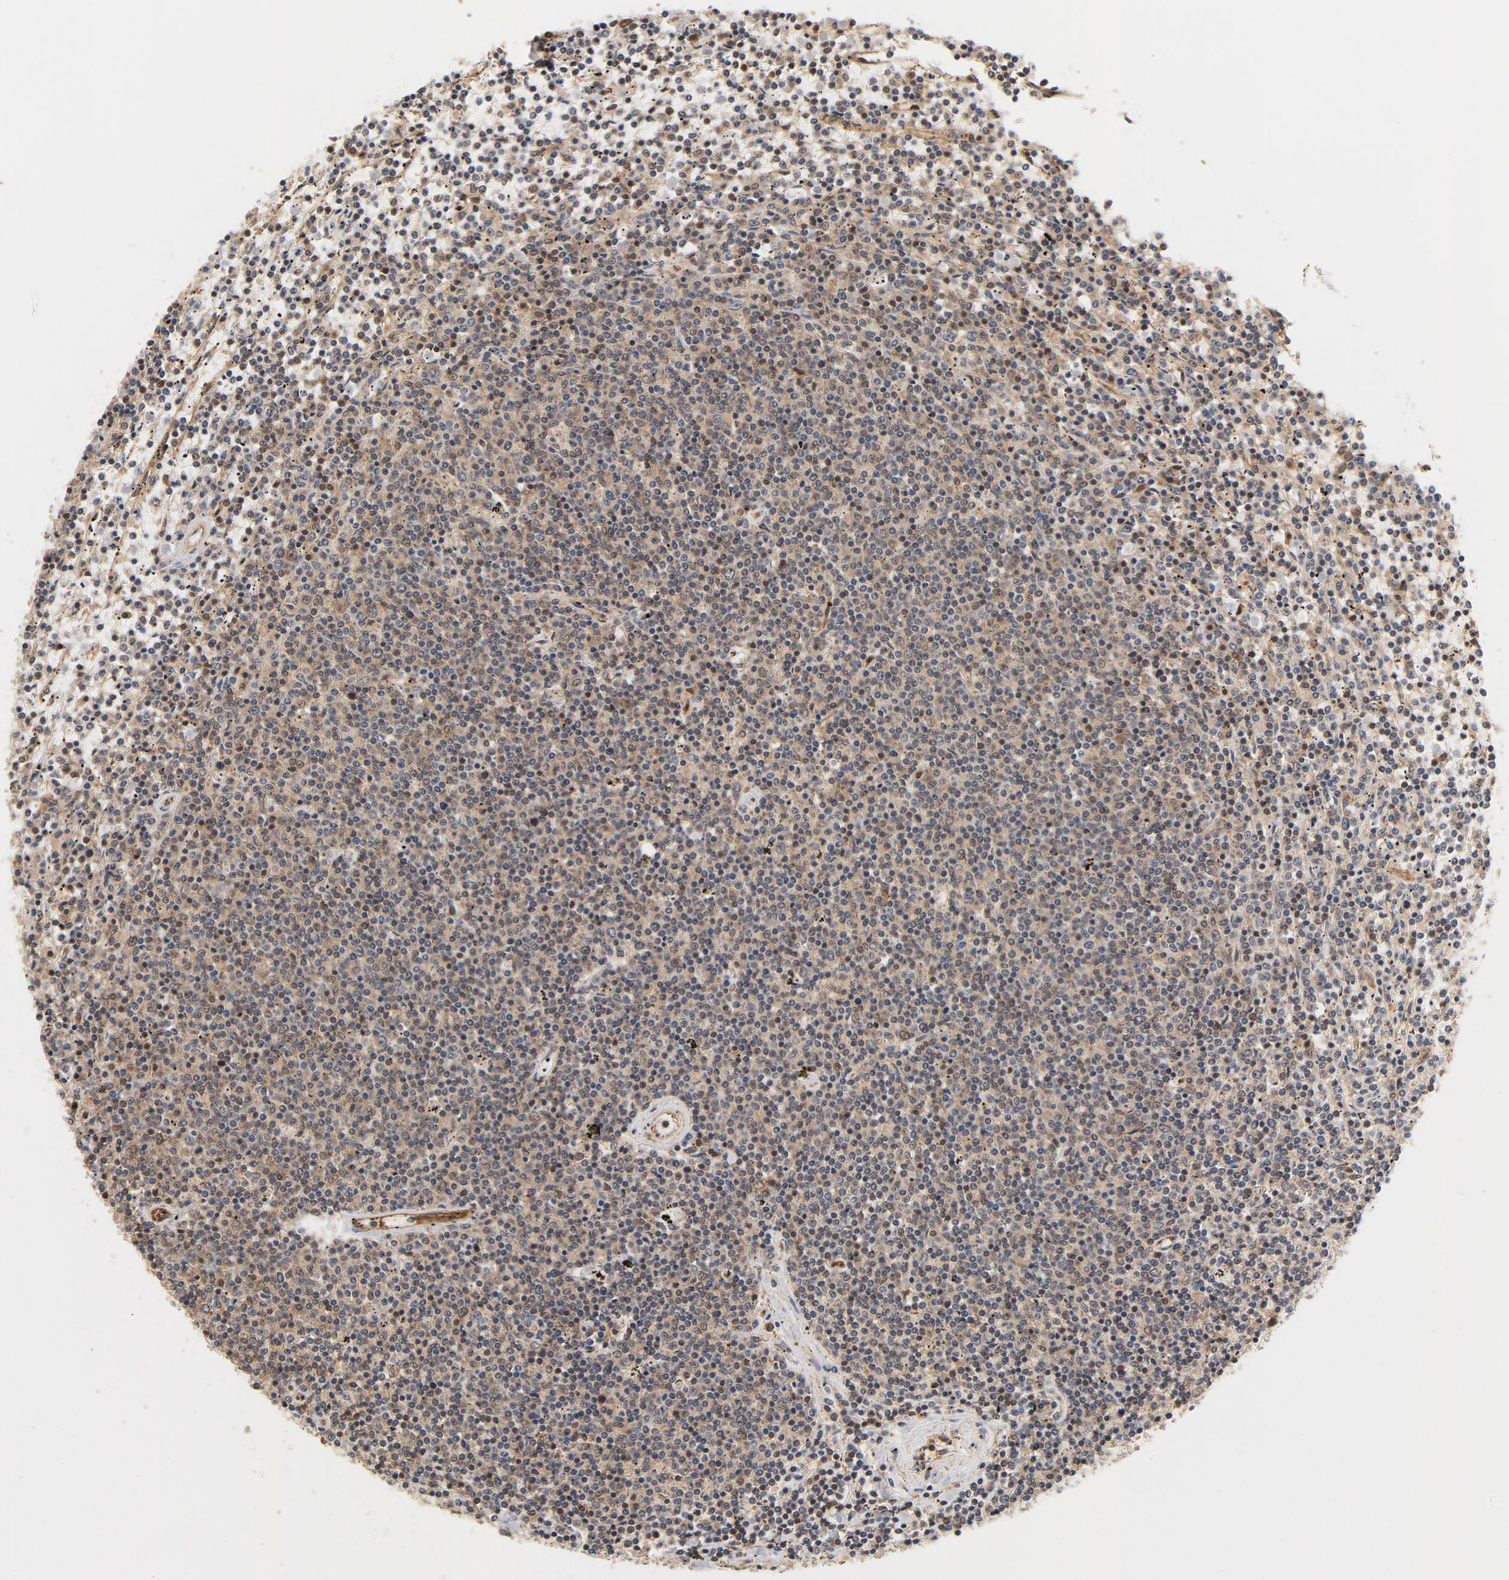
{"staining": {"intensity": "moderate", "quantity": "25%-75%", "location": "cytoplasmic/membranous,nuclear"}, "tissue": "lymphoma", "cell_type": "Tumor cells", "image_type": "cancer", "snomed": [{"axis": "morphology", "description": "Malignant lymphoma, non-Hodgkin's type, Low grade"}, {"axis": "topography", "description": "Spleen"}], "caption": "Low-grade malignant lymphoma, non-Hodgkin's type tissue shows moderate cytoplasmic/membranous and nuclear expression in about 25%-75% of tumor cells, visualized by immunohistochemistry. (IHC, brightfield microscopy, high magnification).", "gene": "CDC37", "patient": {"sex": "female", "age": 50}}